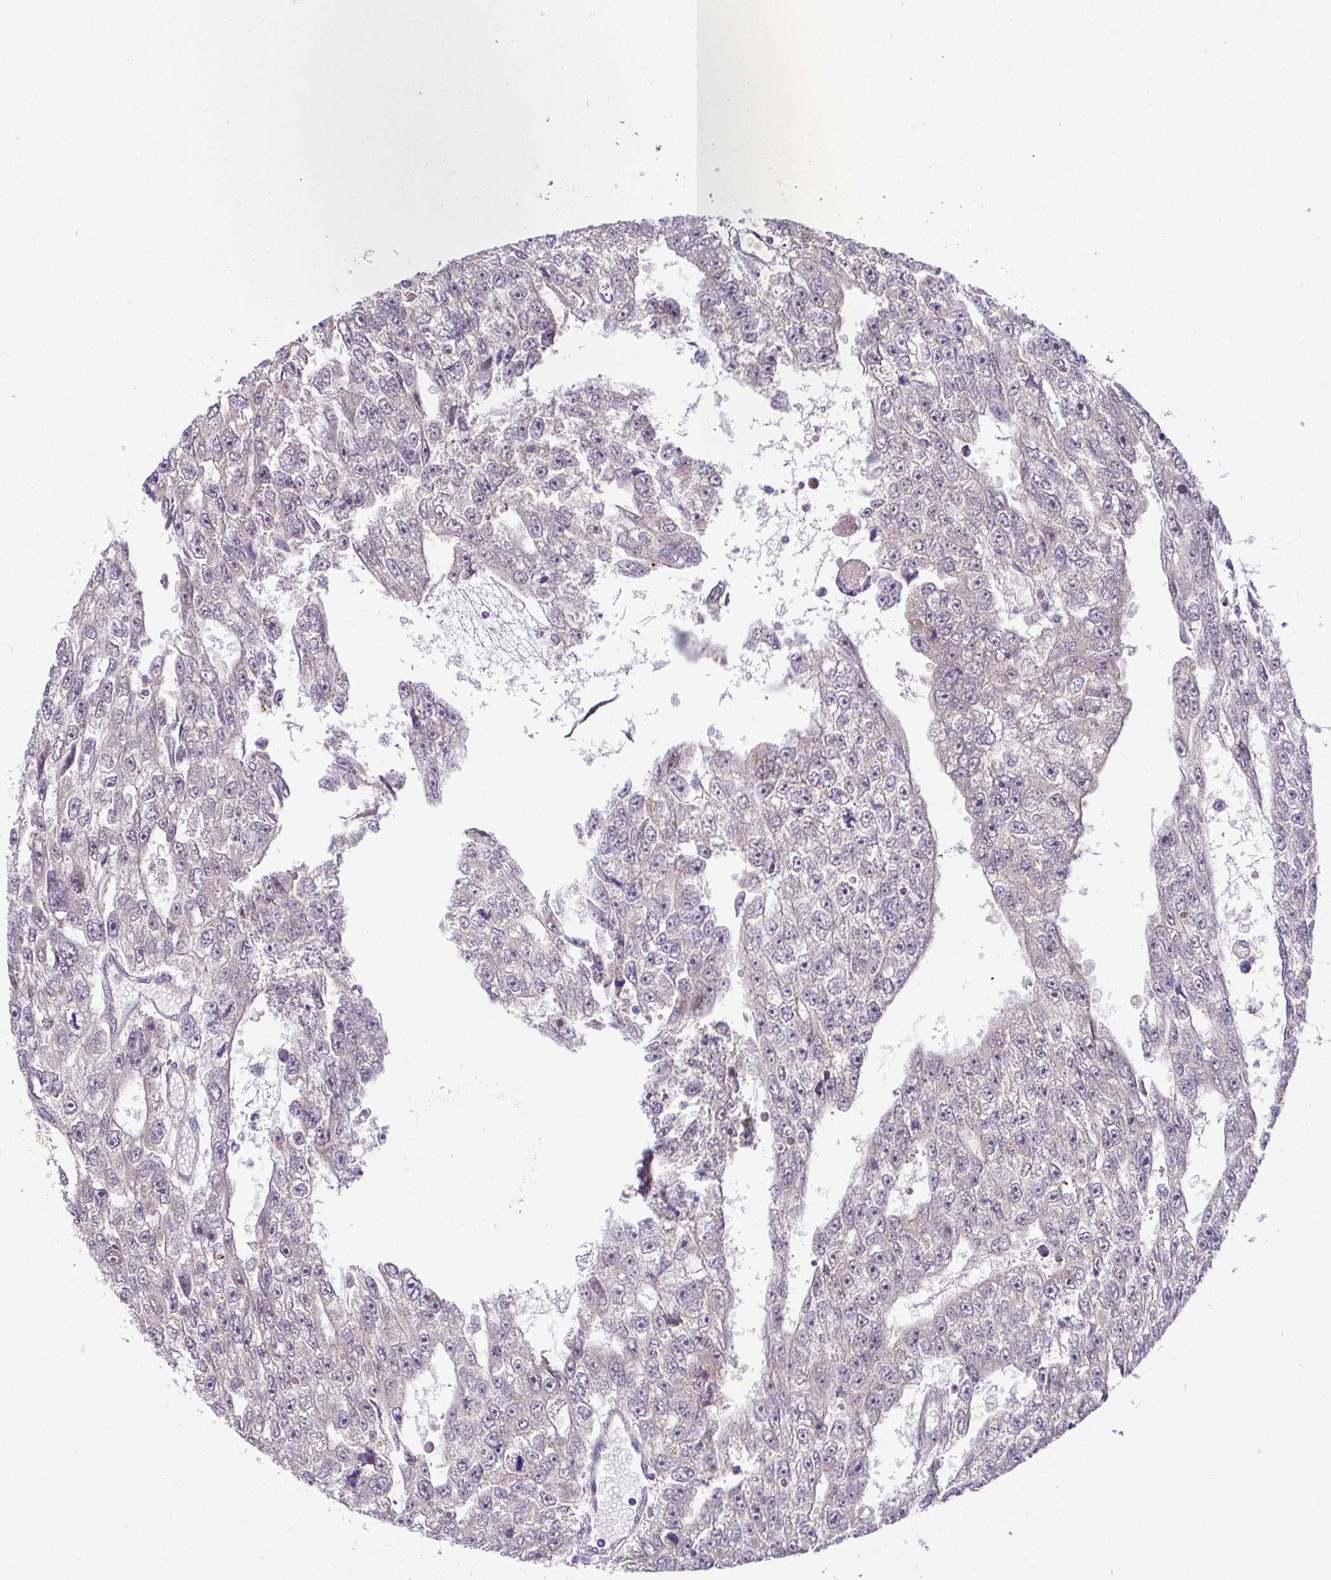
{"staining": {"intensity": "negative", "quantity": "none", "location": "none"}, "tissue": "testis cancer", "cell_type": "Tumor cells", "image_type": "cancer", "snomed": [{"axis": "morphology", "description": "Carcinoma, Embryonal, NOS"}, {"axis": "topography", "description": "Testis"}], "caption": "Tumor cells show no significant staining in testis embryonal carcinoma.", "gene": "SARS2", "patient": {"sex": "male", "age": 20}}